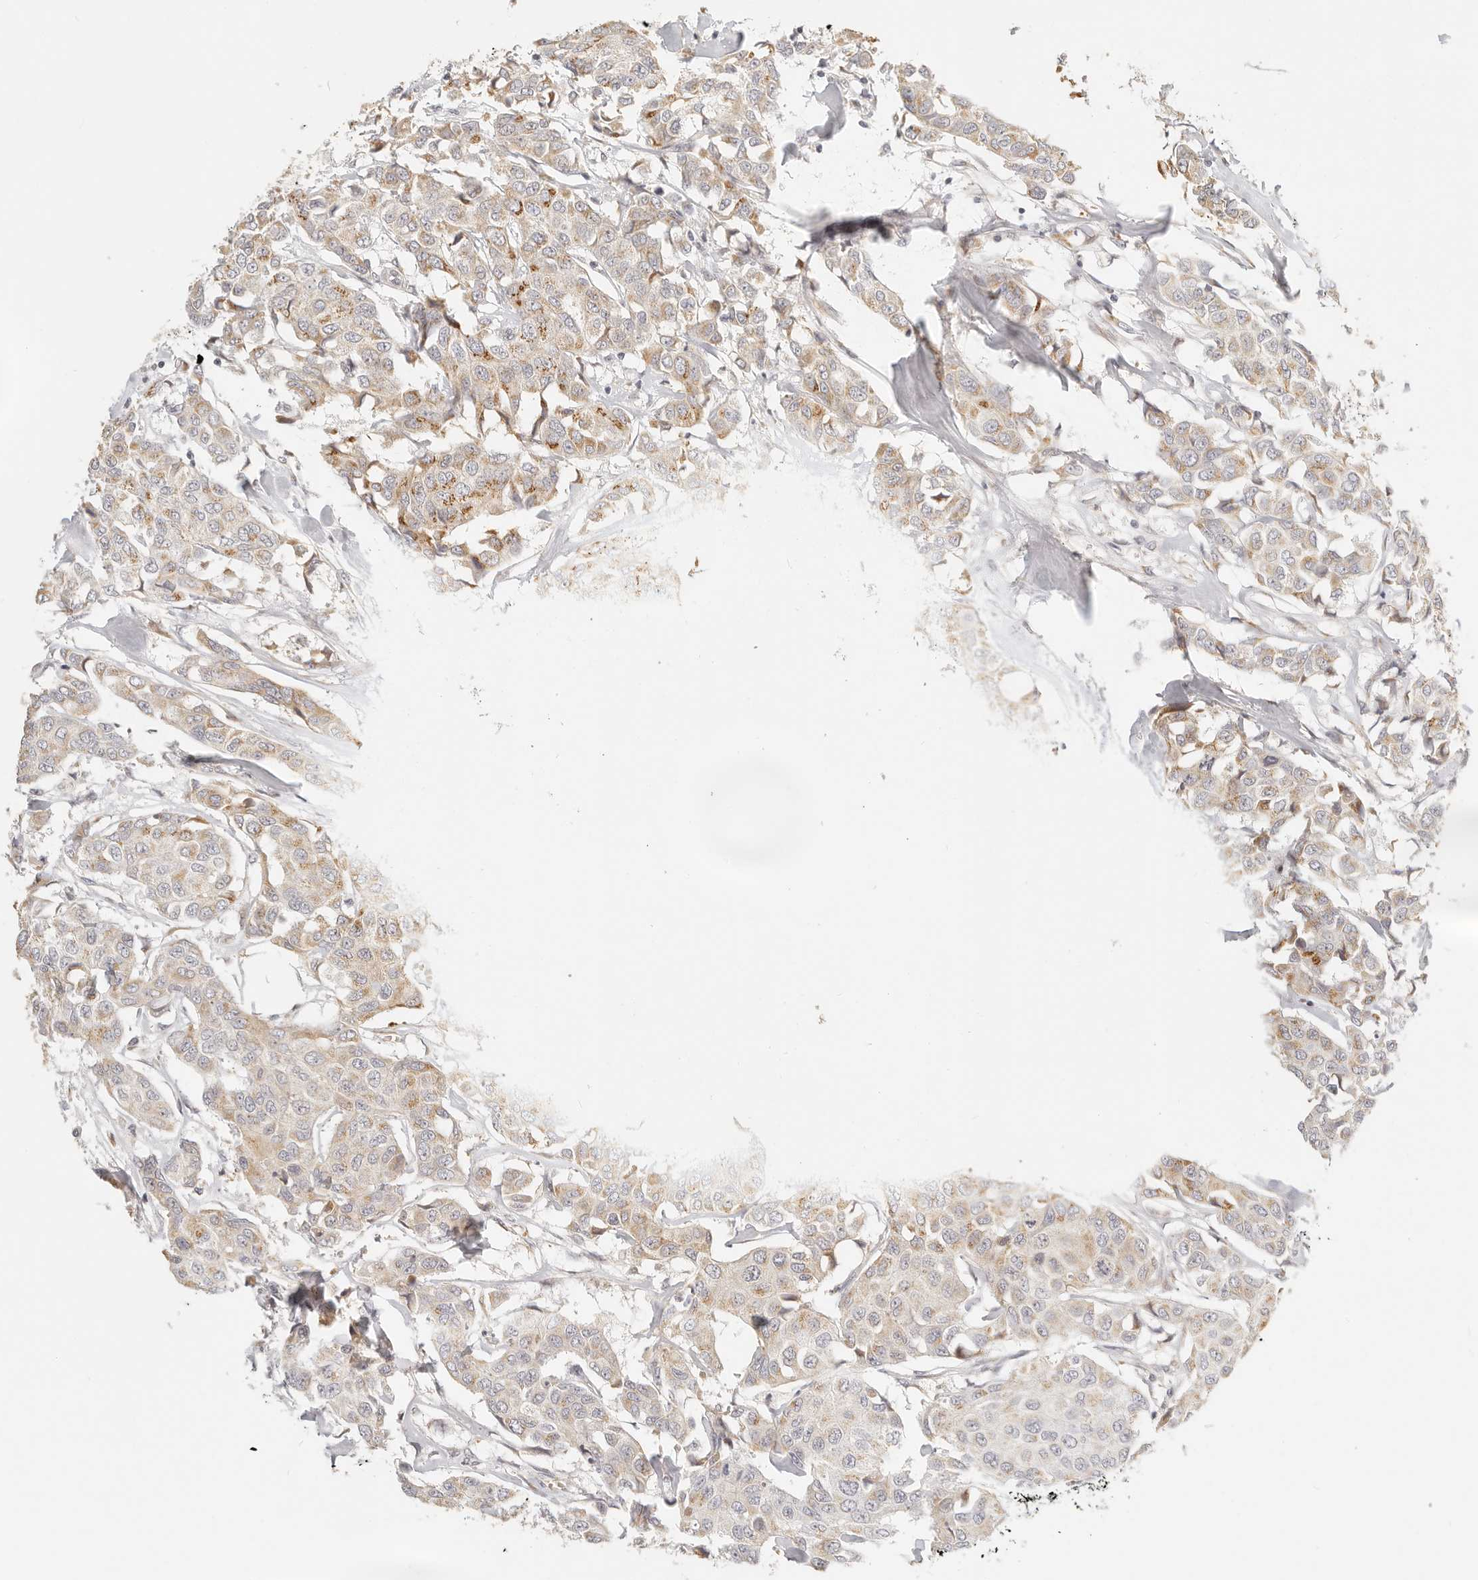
{"staining": {"intensity": "moderate", "quantity": "25%-75%", "location": "cytoplasmic/membranous"}, "tissue": "breast cancer", "cell_type": "Tumor cells", "image_type": "cancer", "snomed": [{"axis": "morphology", "description": "Duct carcinoma"}, {"axis": "topography", "description": "Breast"}], "caption": "Brown immunohistochemical staining in breast cancer (invasive ductal carcinoma) shows moderate cytoplasmic/membranous expression in approximately 25%-75% of tumor cells.", "gene": "FAM20B", "patient": {"sex": "female", "age": 80}}